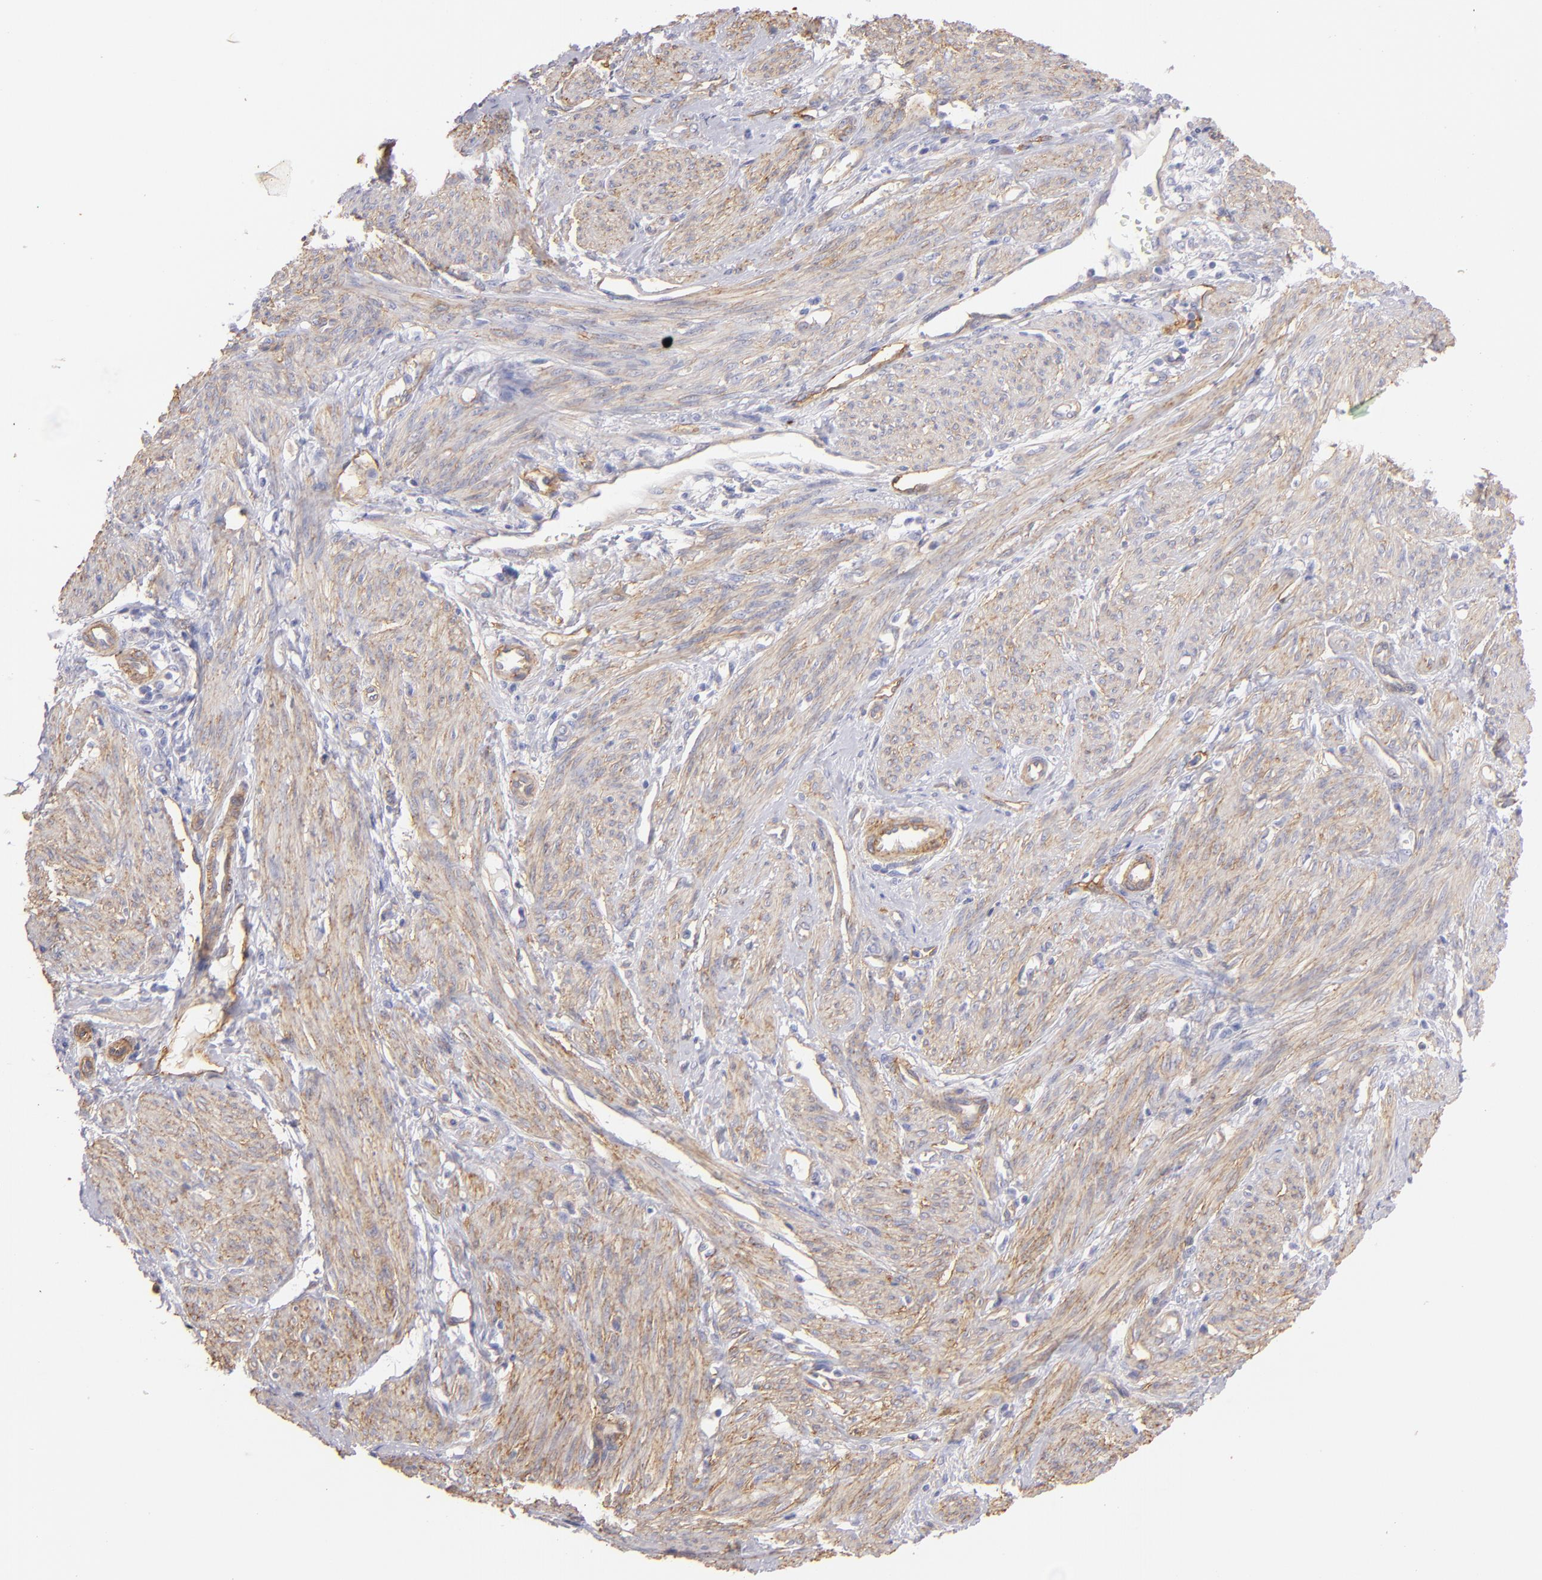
{"staining": {"intensity": "strong", "quantity": ">75%", "location": "cytoplasmic/membranous"}, "tissue": "endometrial cancer", "cell_type": "Tumor cells", "image_type": "cancer", "snomed": [{"axis": "morphology", "description": "Adenocarcinoma, NOS"}, {"axis": "topography", "description": "Endometrium"}], "caption": "Immunohistochemical staining of human endometrial cancer (adenocarcinoma) shows high levels of strong cytoplasmic/membranous protein expression in approximately >75% of tumor cells.", "gene": "CD151", "patient": {"sex": "female", "age": 75}}